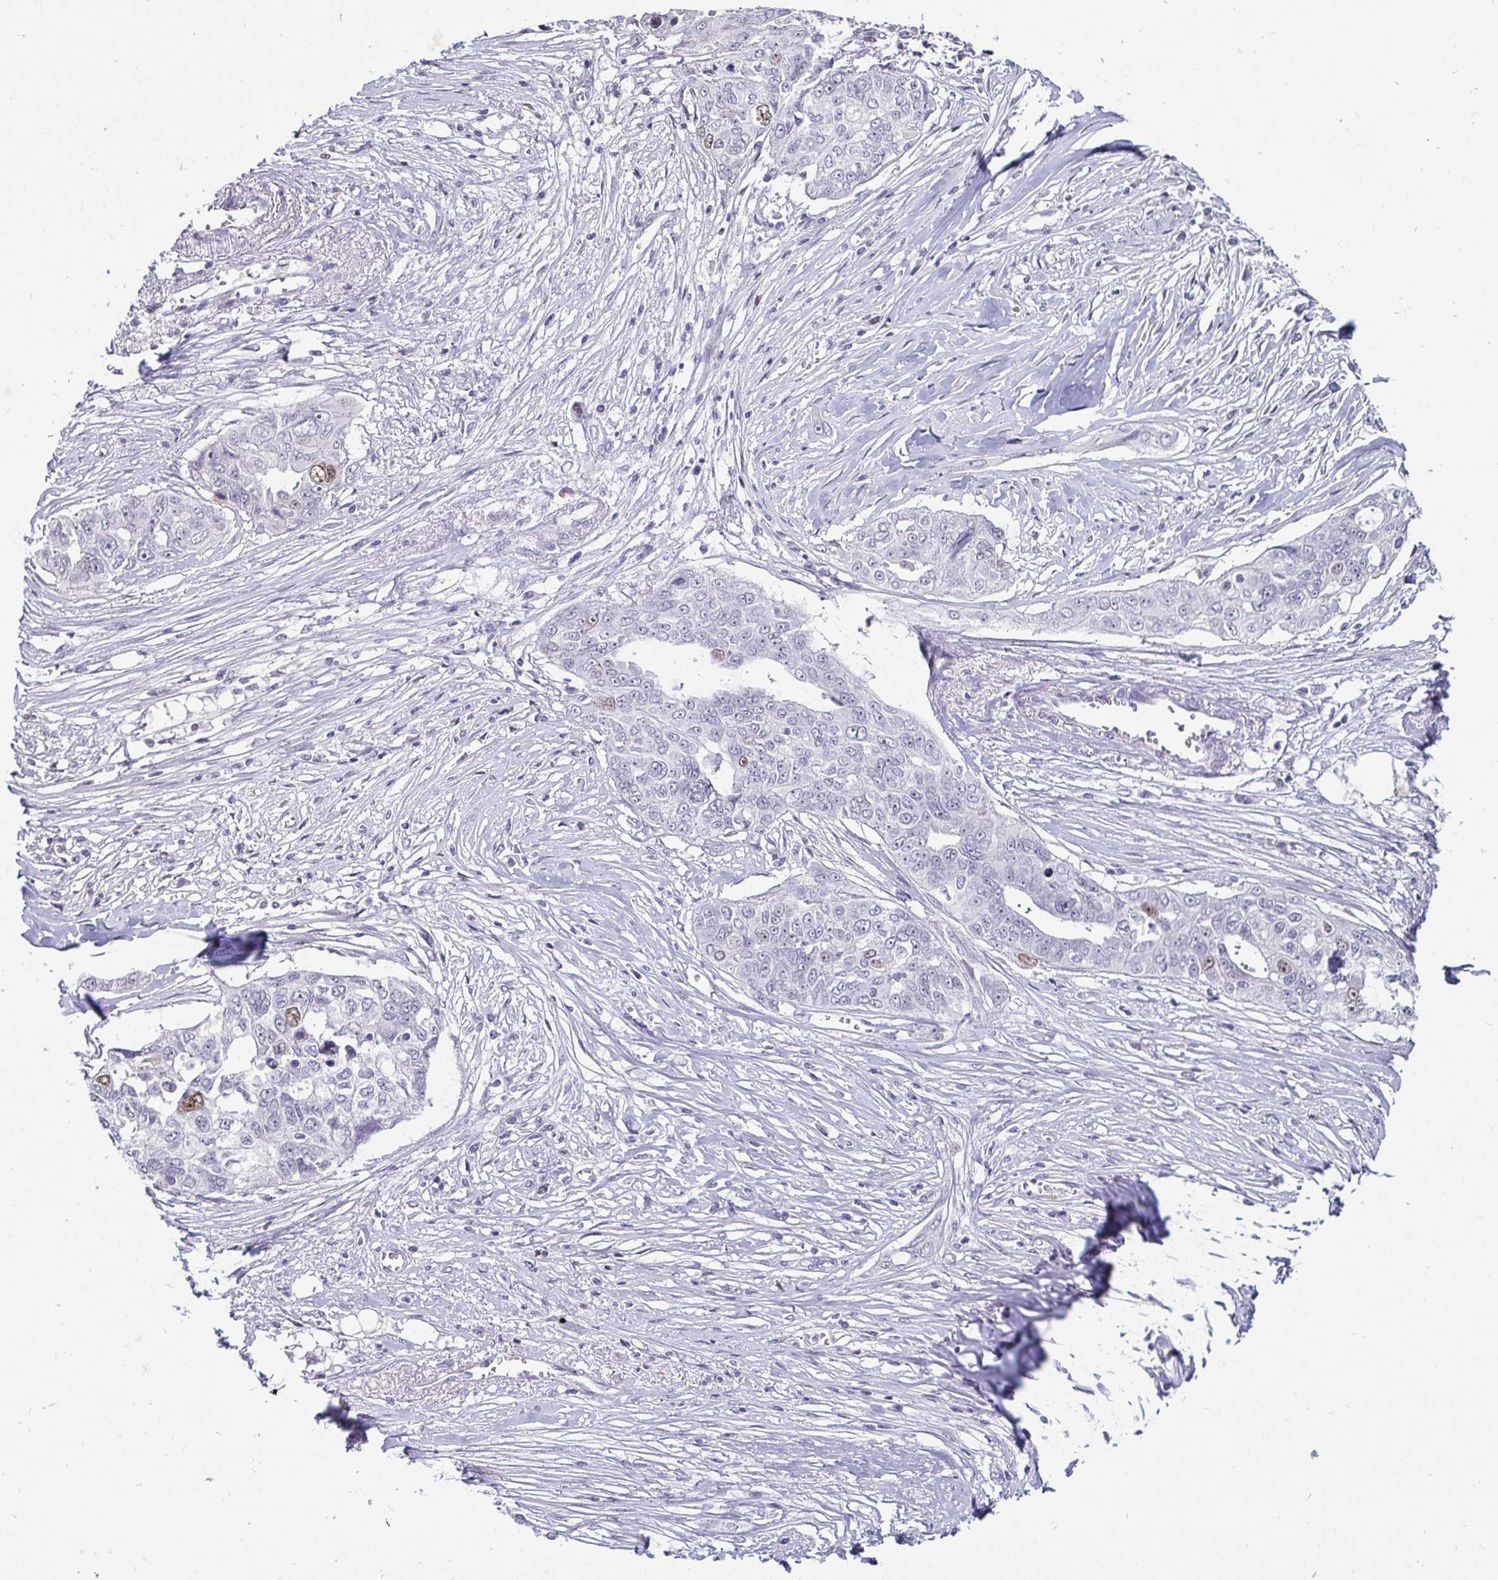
{"staining": {"intensity": "moderate", "quantity": "<25%", "location": "nuclear"}, "tissue": "ovarian cancer", "cell_type": "Tumor cells", "image_type": "cancer", "snomed": [{"axis": "morphology", "description": "Carcinoma, endometroid"}, {"axis": "topography", "description": "Ovary"}], "caption": "The micrograph displays a brown stain indicating the presence of a protein in the nuclear of tumor cells in endometroid carcinoma (ovarian).", "gene": "ANLN", "patient": {"sex": "female", "age": 70}}